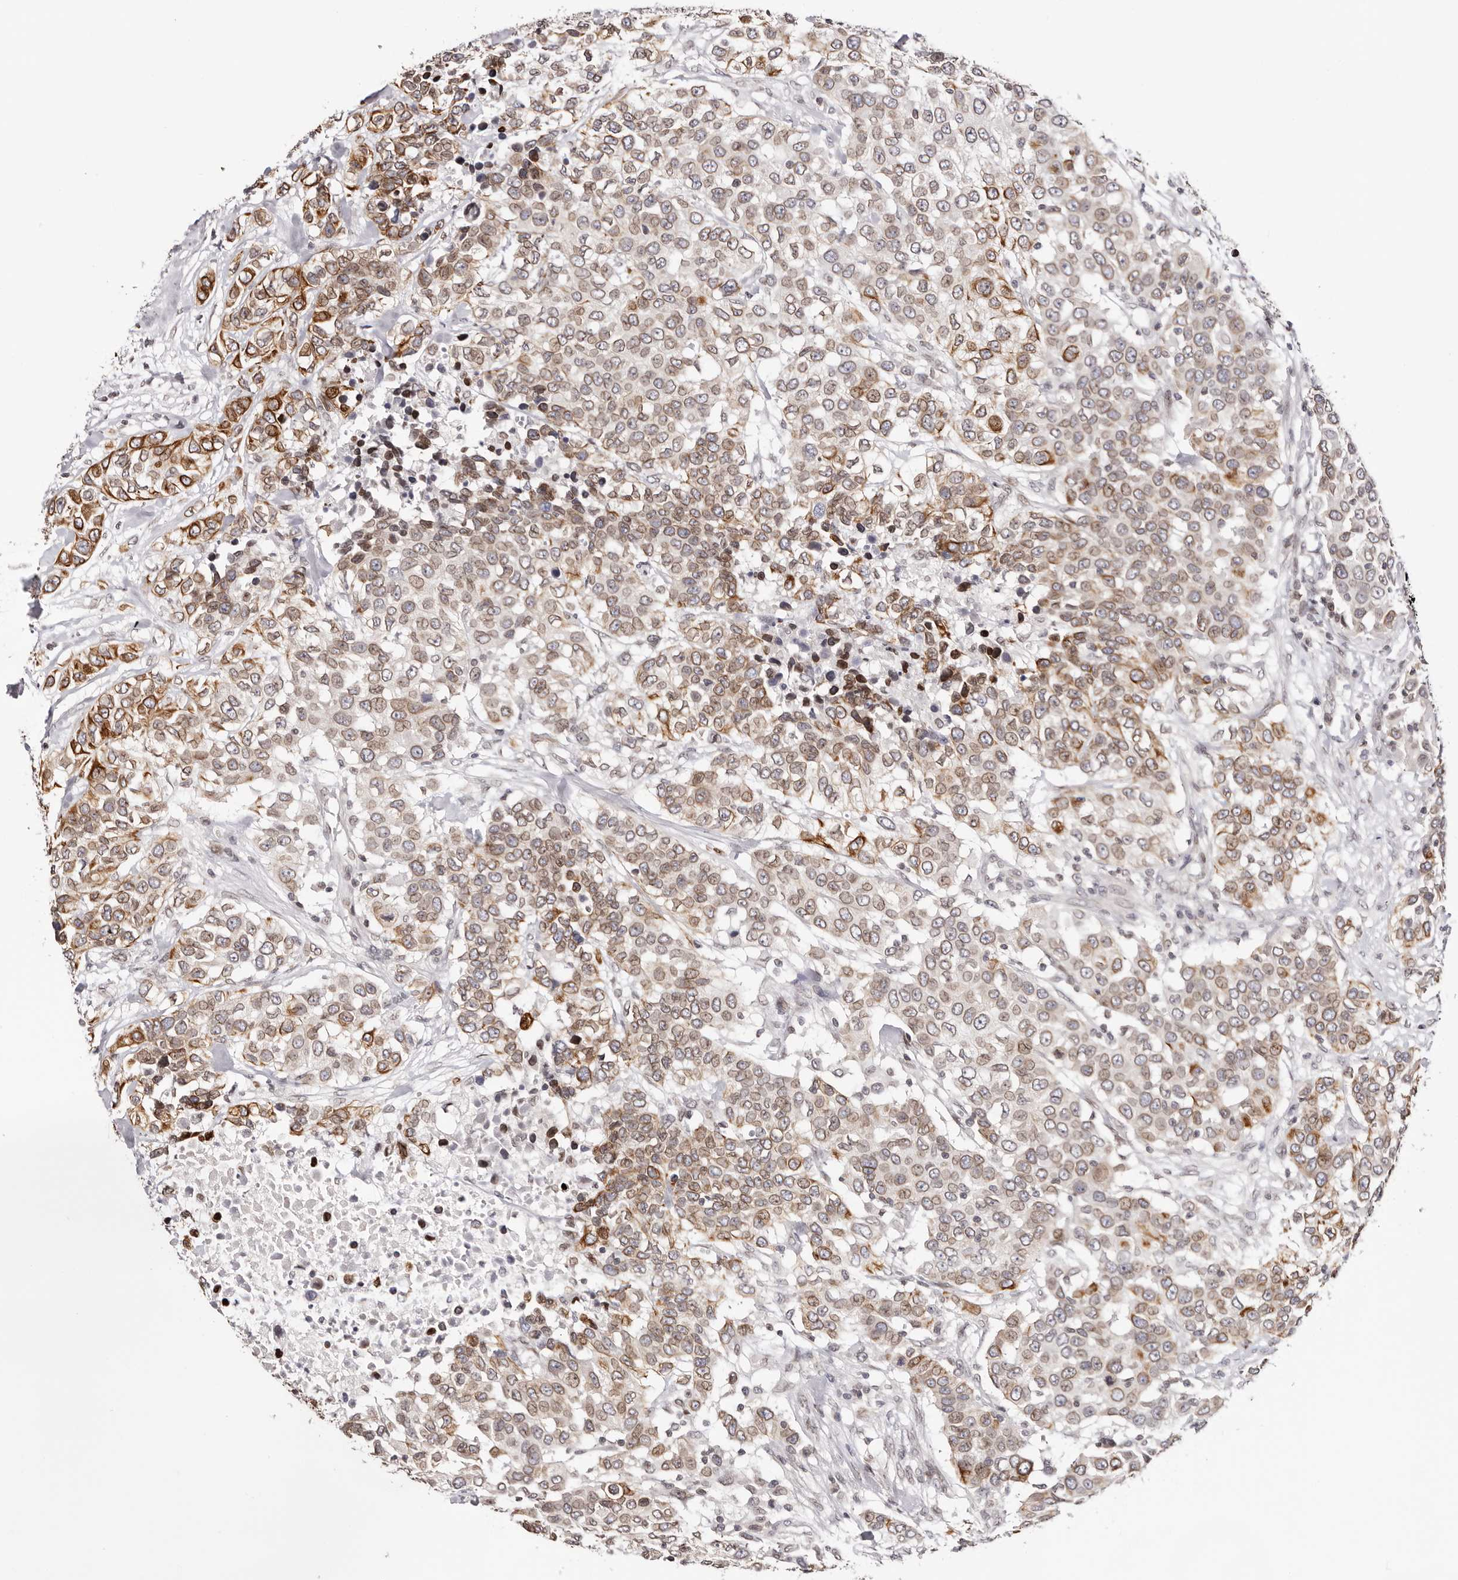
{"staining": {"intensity": "moderate", "quantity": ">75%", "location": "cytoplasmic/membranous,nuclear"}, "tissue": "urothelial cancer", "cell_type": "Tumor cells", "image_type": "cancer", "snomed": [{"axis": "morphology", "description": "Urothelial carcinoma, High grade"}, {"axis": "topography", "description": "Urinary bladder"}], "caption": "Protein analysis of urothelial cancer tissue reveals moderate cytoplasmic/membranous and nuclear expression in about >75% of tumor cells.", "gene": "NUP153", "patient": {"sex": "female", "age": 80}}